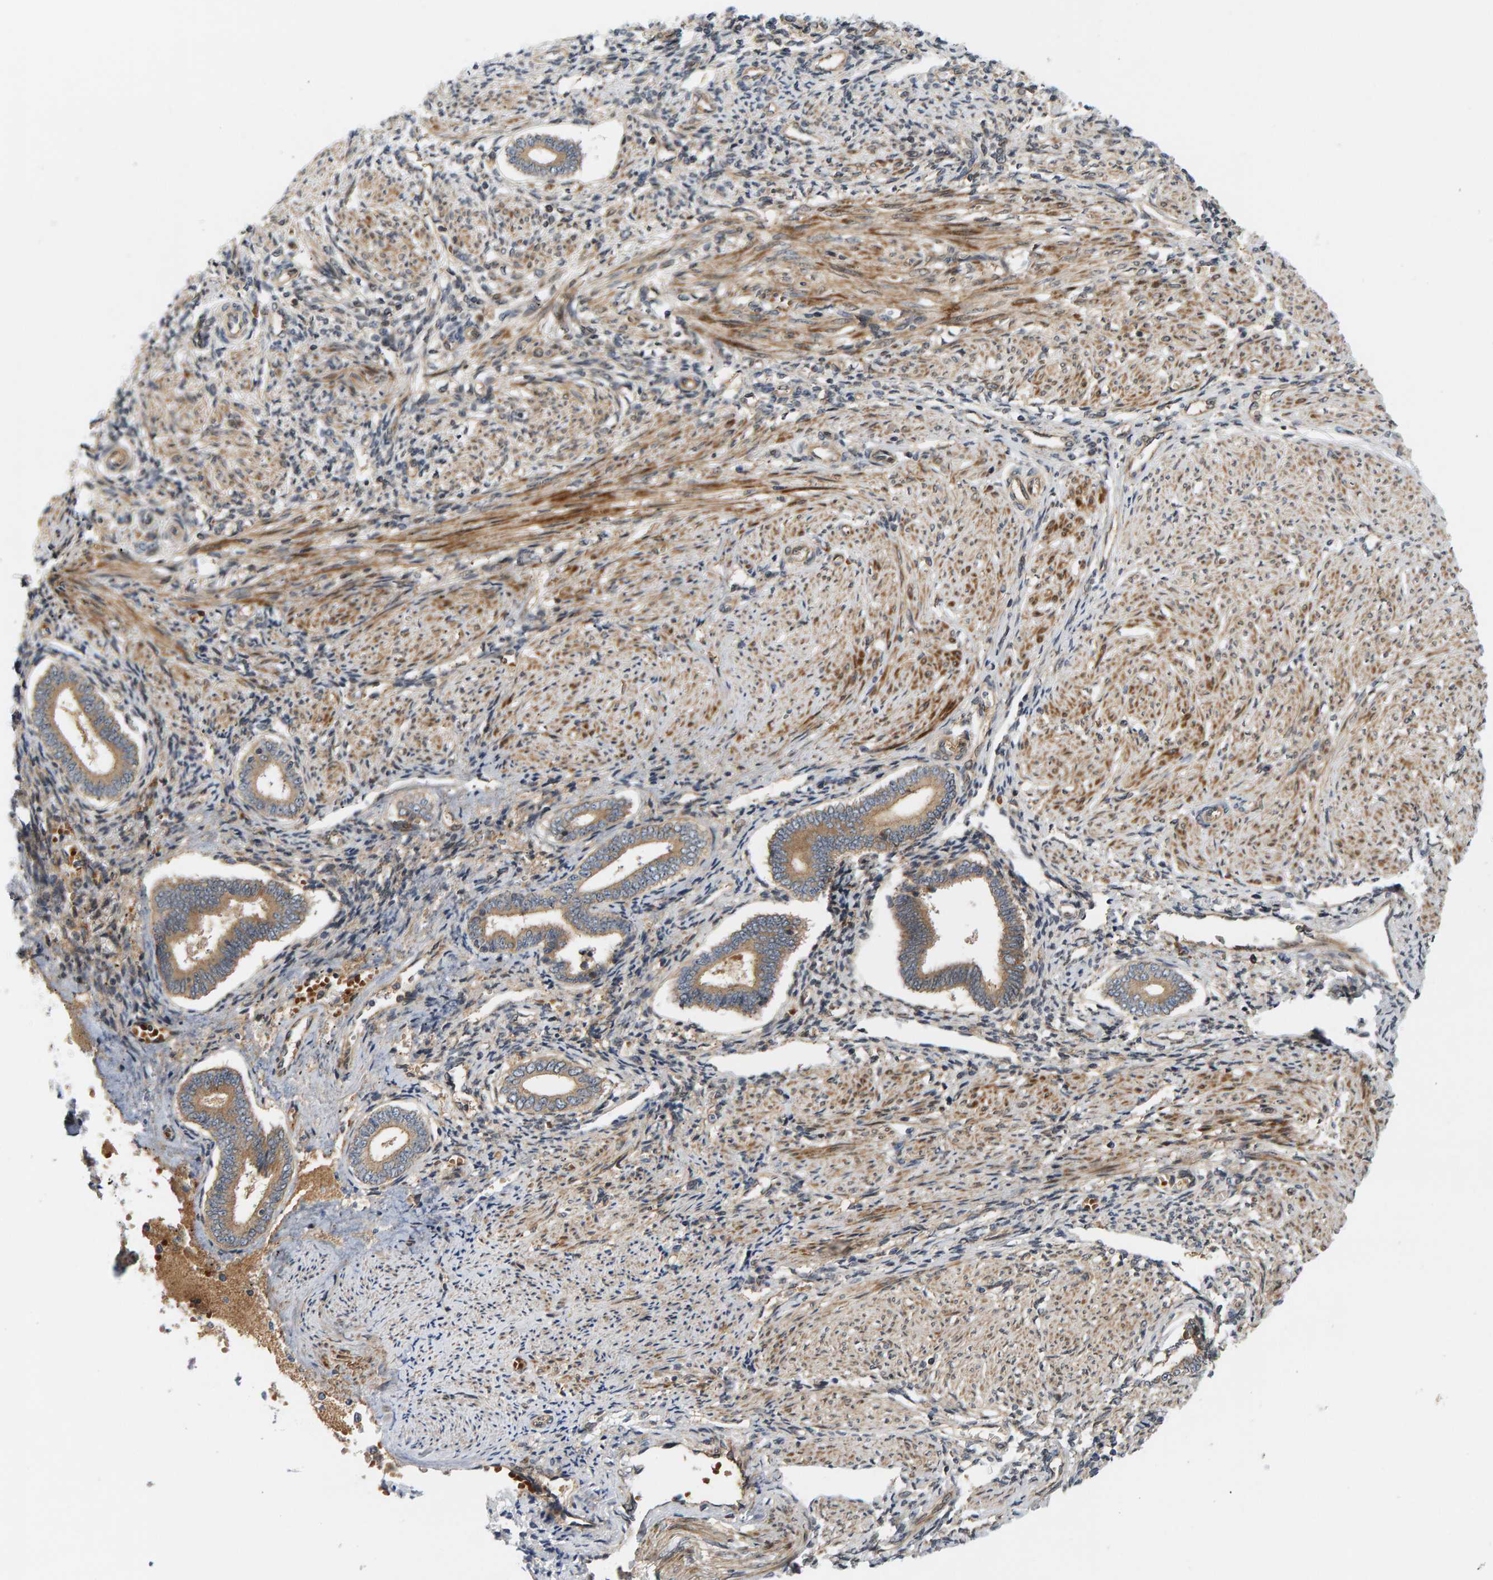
{"staining": {"intensity": "moderate", "quantity": ">75%", "location": "cytoplasmic/membranous"}, "tissue": "endometrium", "cell_type": "Cells in endometrial stroma", "image_type": "normal", "snomed": [{"axis": "morphology", "description": "Normal tissue, NOS"}, {"axis": "topography", "description": "Endometrium"}], "caption": "Protein expression analysis of normal endometrium displays moderate cytoplasmic/membranous staining in approximately >75% of cells in endometrial stroma.", "gene": "BAHCC1", "patient": {"sex": "female", "age": 42}}